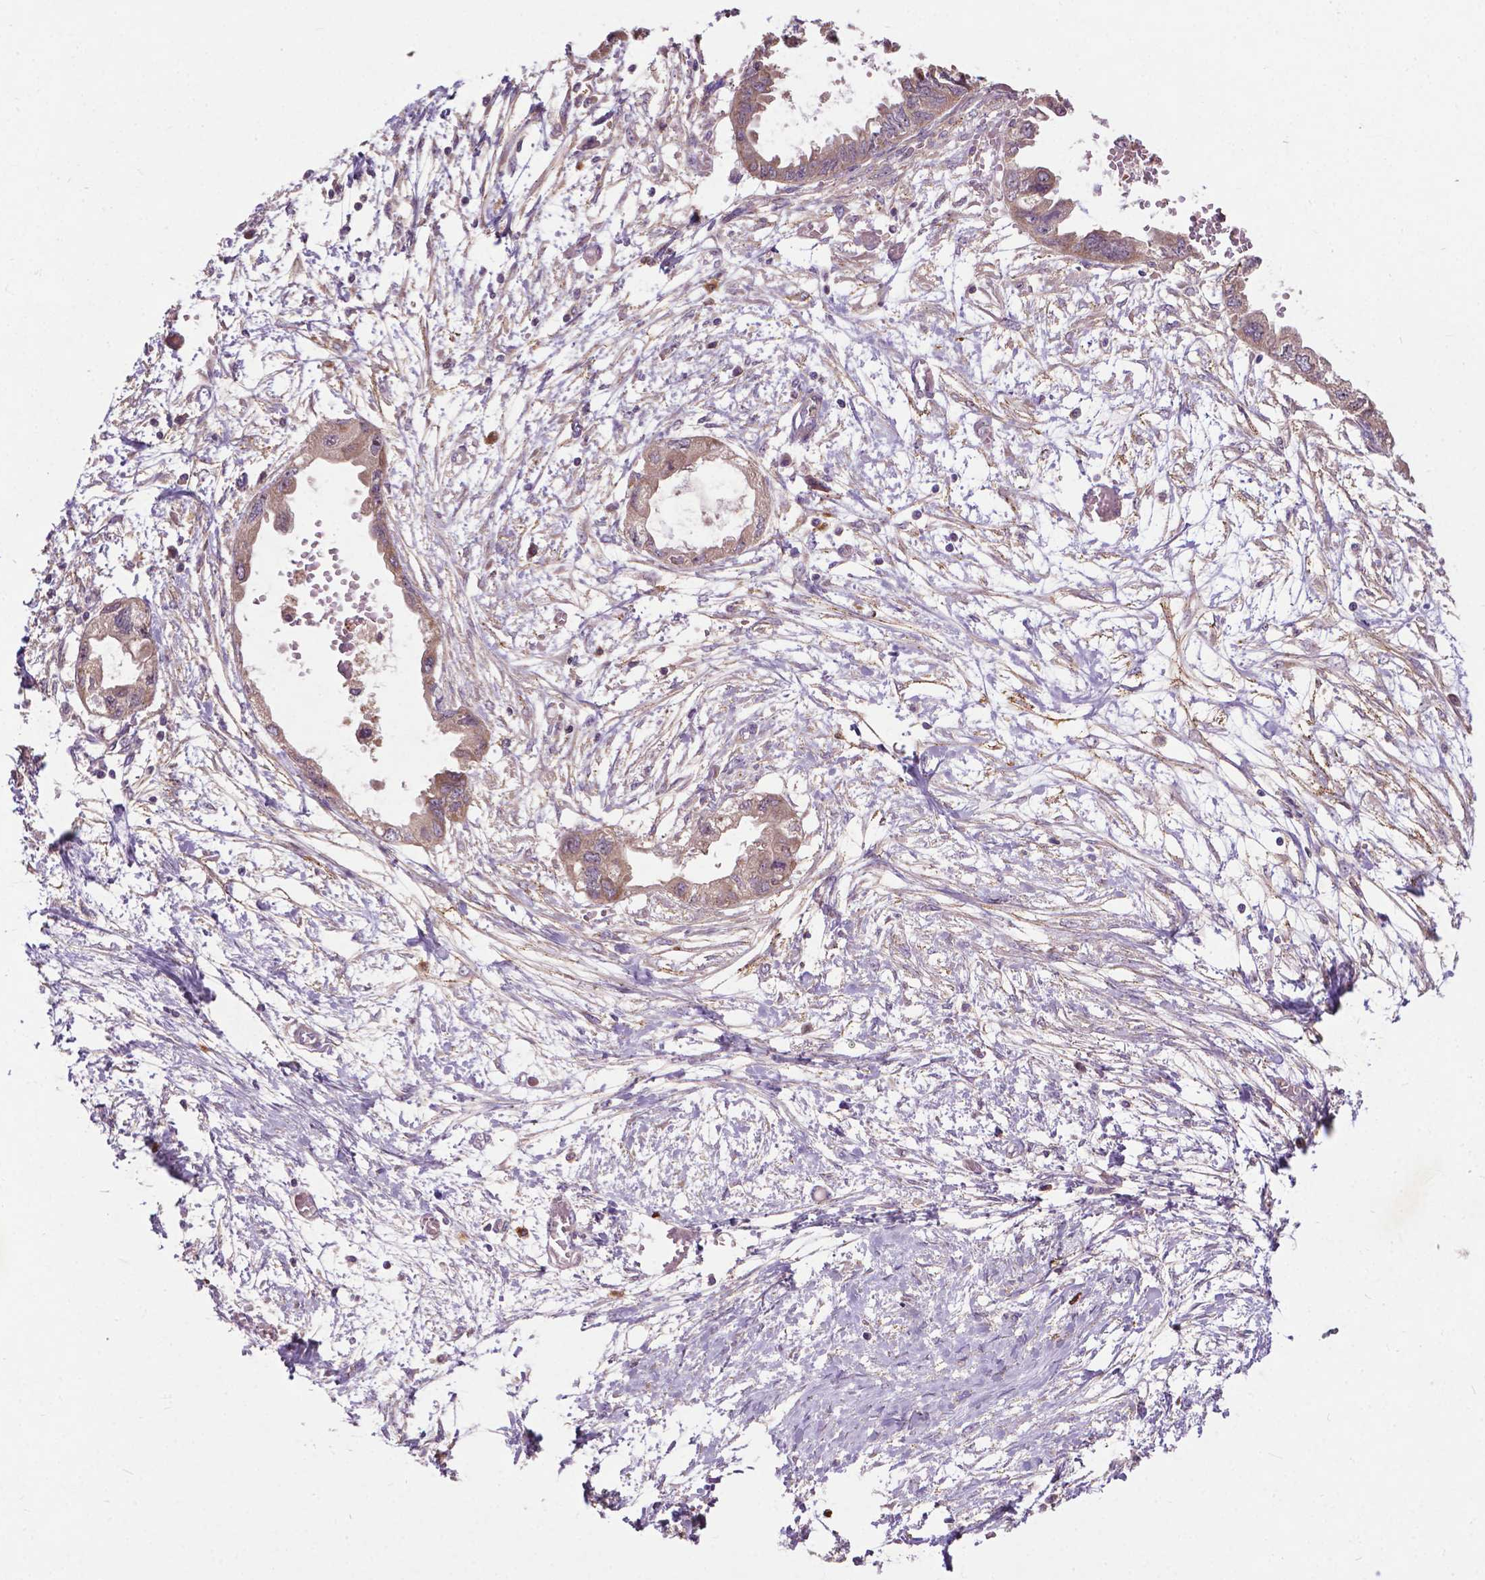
{"staining": {"intensity": "weak", "quantity": ">75%", "location": "cytoplasmic/membranous"}, "tissue": "endometrial cancer", "cell_type": "Tumor cells", "image_type": "cancer", "snomed": [{"axis": "morphology", "description": "Adenocarcinoma, NOS"}, {"axis": "morphology", "description": "Adenocarcinoma, metastatic, NOS"}, {"axis": "topography", "description": "Adipose tissue"}, {"axis": "topography", "description": "Endometrium"}], "caption": "Immunohistochemical staining of endometrial cancer exhibits low levels of weak cytoplasmic/membranous expression in approximately >75% of tumor cells. The protein of interest is stained brown, and the nuclei are stained in blue (DAB (3,3'-diaminobenzidine) IHC with brightfield microscopy, high magnification).", "gene": "PARP3", "patient": {"sex": "female", "age": 67}}